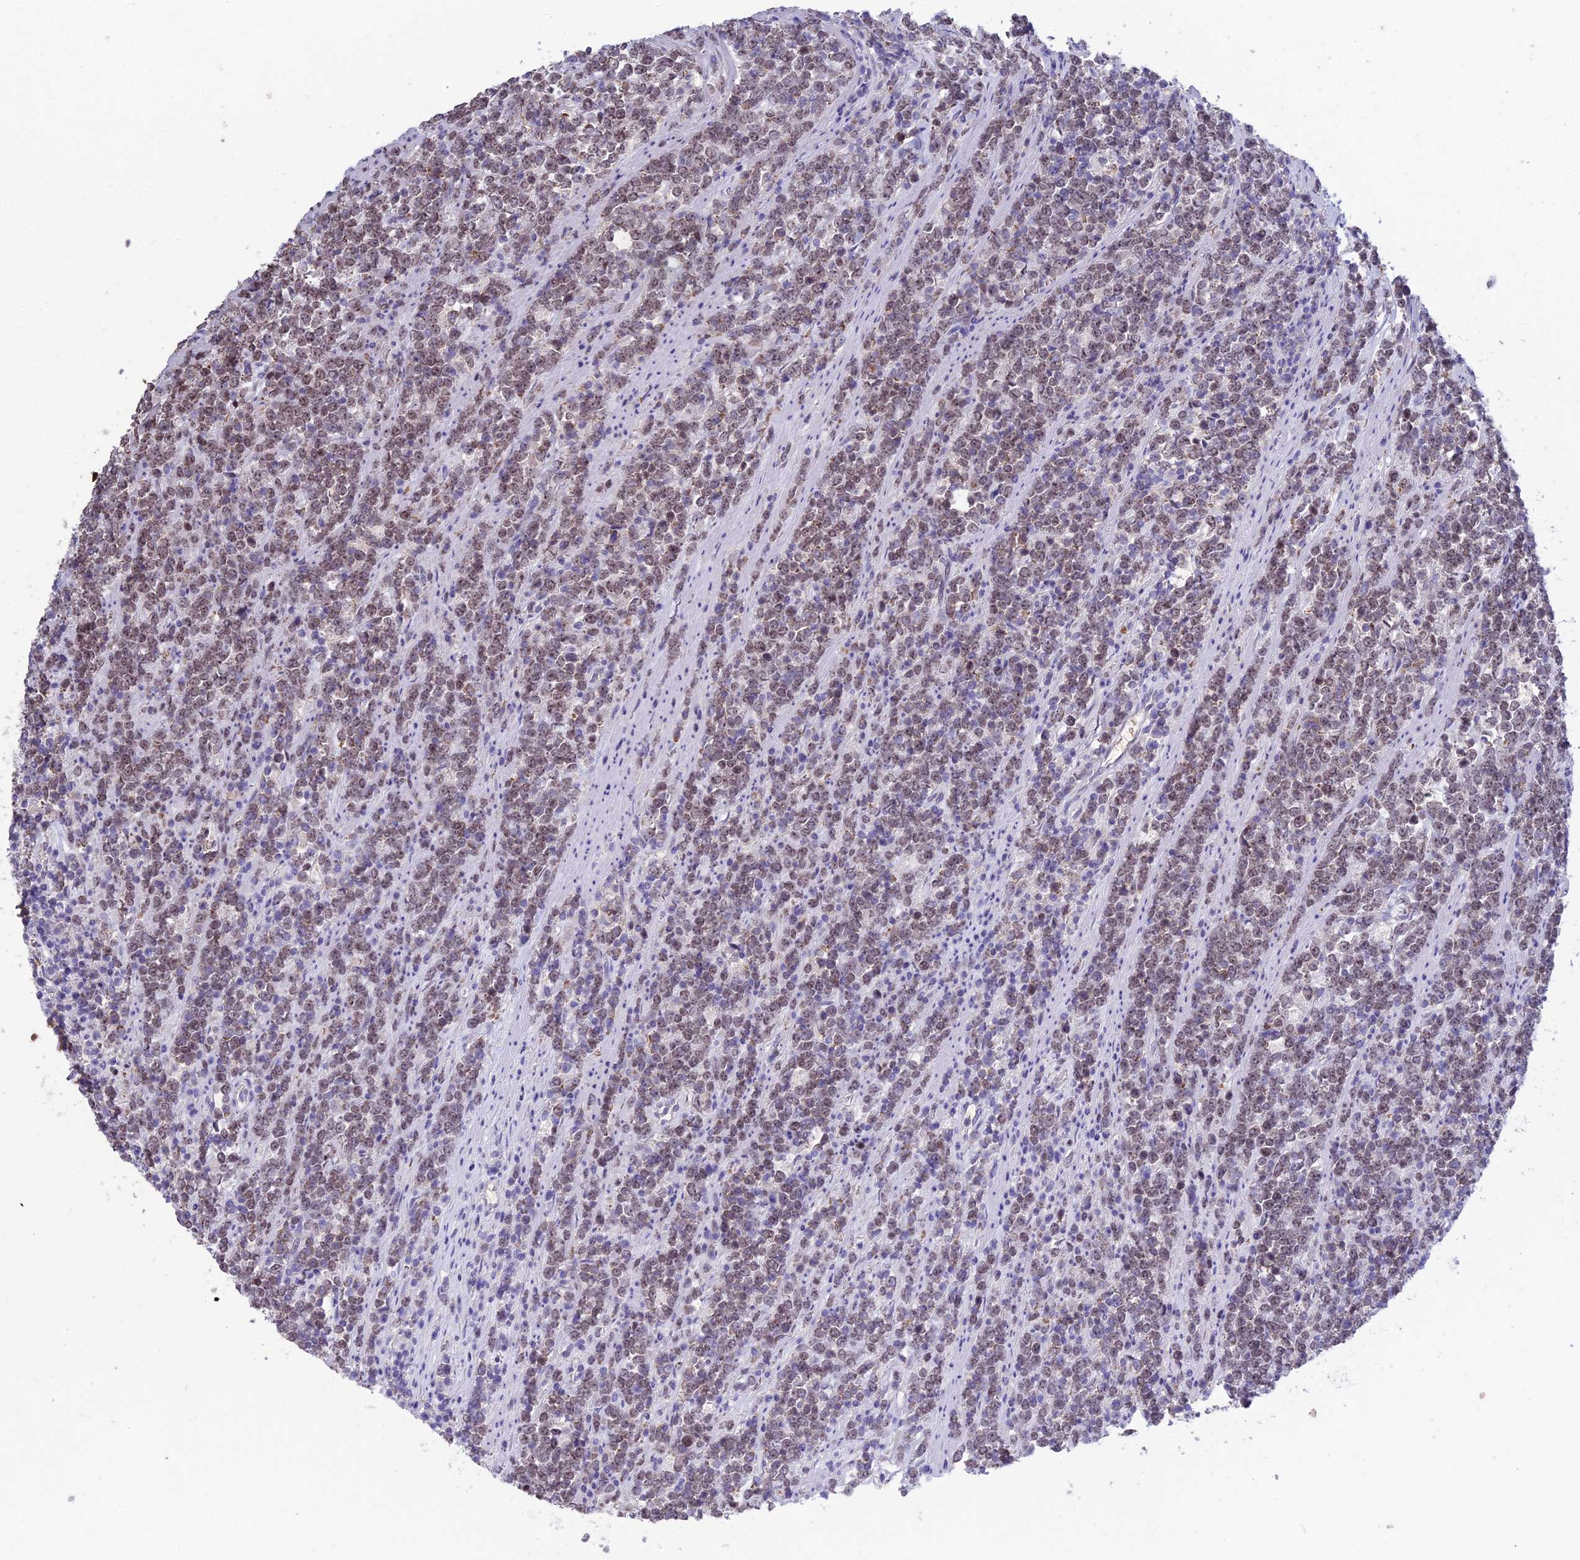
{"staining": {"intensity": "moderate", "quantity": "25%-75%", "location": "nuclear"}, "tissue": "lymphoma", "cell_type": "Tumor cells", "image_type": "cancer", "snomed": [{"axis": "morphology", "description": "Malignant lymphoma, non-Hodgkin's type, High grade"}, {"axis": "topography", "description": "Small intestine"}], "caption": "Malignant lymphoma, non-Hodgkin's type (high-grade) stained for a protein (brown) shows moderate nuclear positive staining in approximately 25%-75% of tumor cells.", "gene": "KNOP1", "patient": {"sex": "male", "age": 8}}